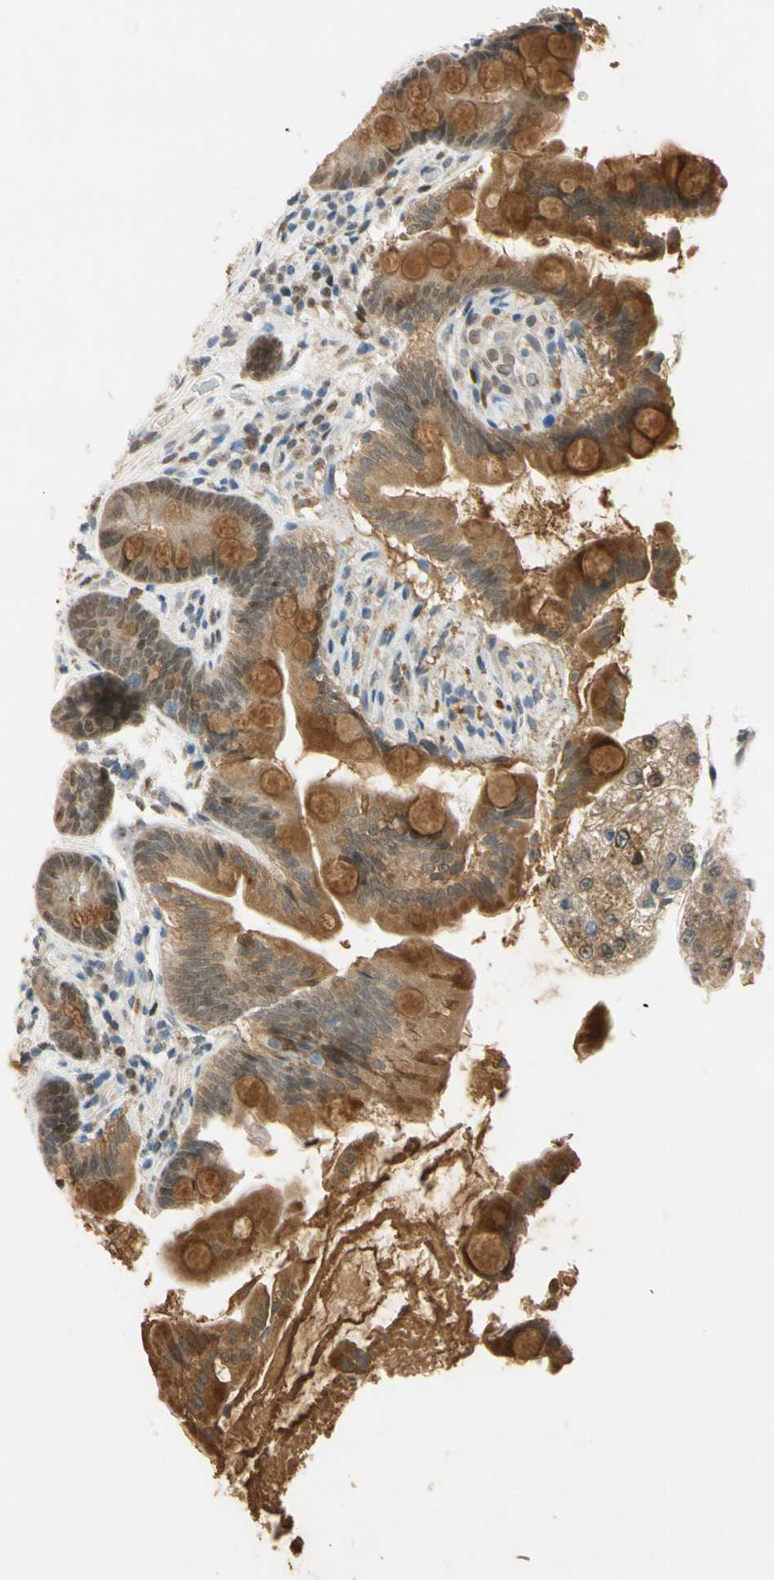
{"staining": {"intensity": "strong", "quantity": ">75%", "location": "cytoplasmic/membranous,nuclear"}, "tissue": "small intestine", "cell_type": "Glandular cells", "image_type": "normal", "snomed": [{"axis": "morphology", "description": "Normal tissue, NOS"}, {"axis": "topography", "description": "Small intestine"}], "caption": "Immunohistochemical staining of unremarkable small intestine reveals high levels of strong cytoplasmic/membranous,nuclear expression in about >75% of glandular cells.", "gene": "RIOX2", "patient": {"sex": "female", "age": 56}}